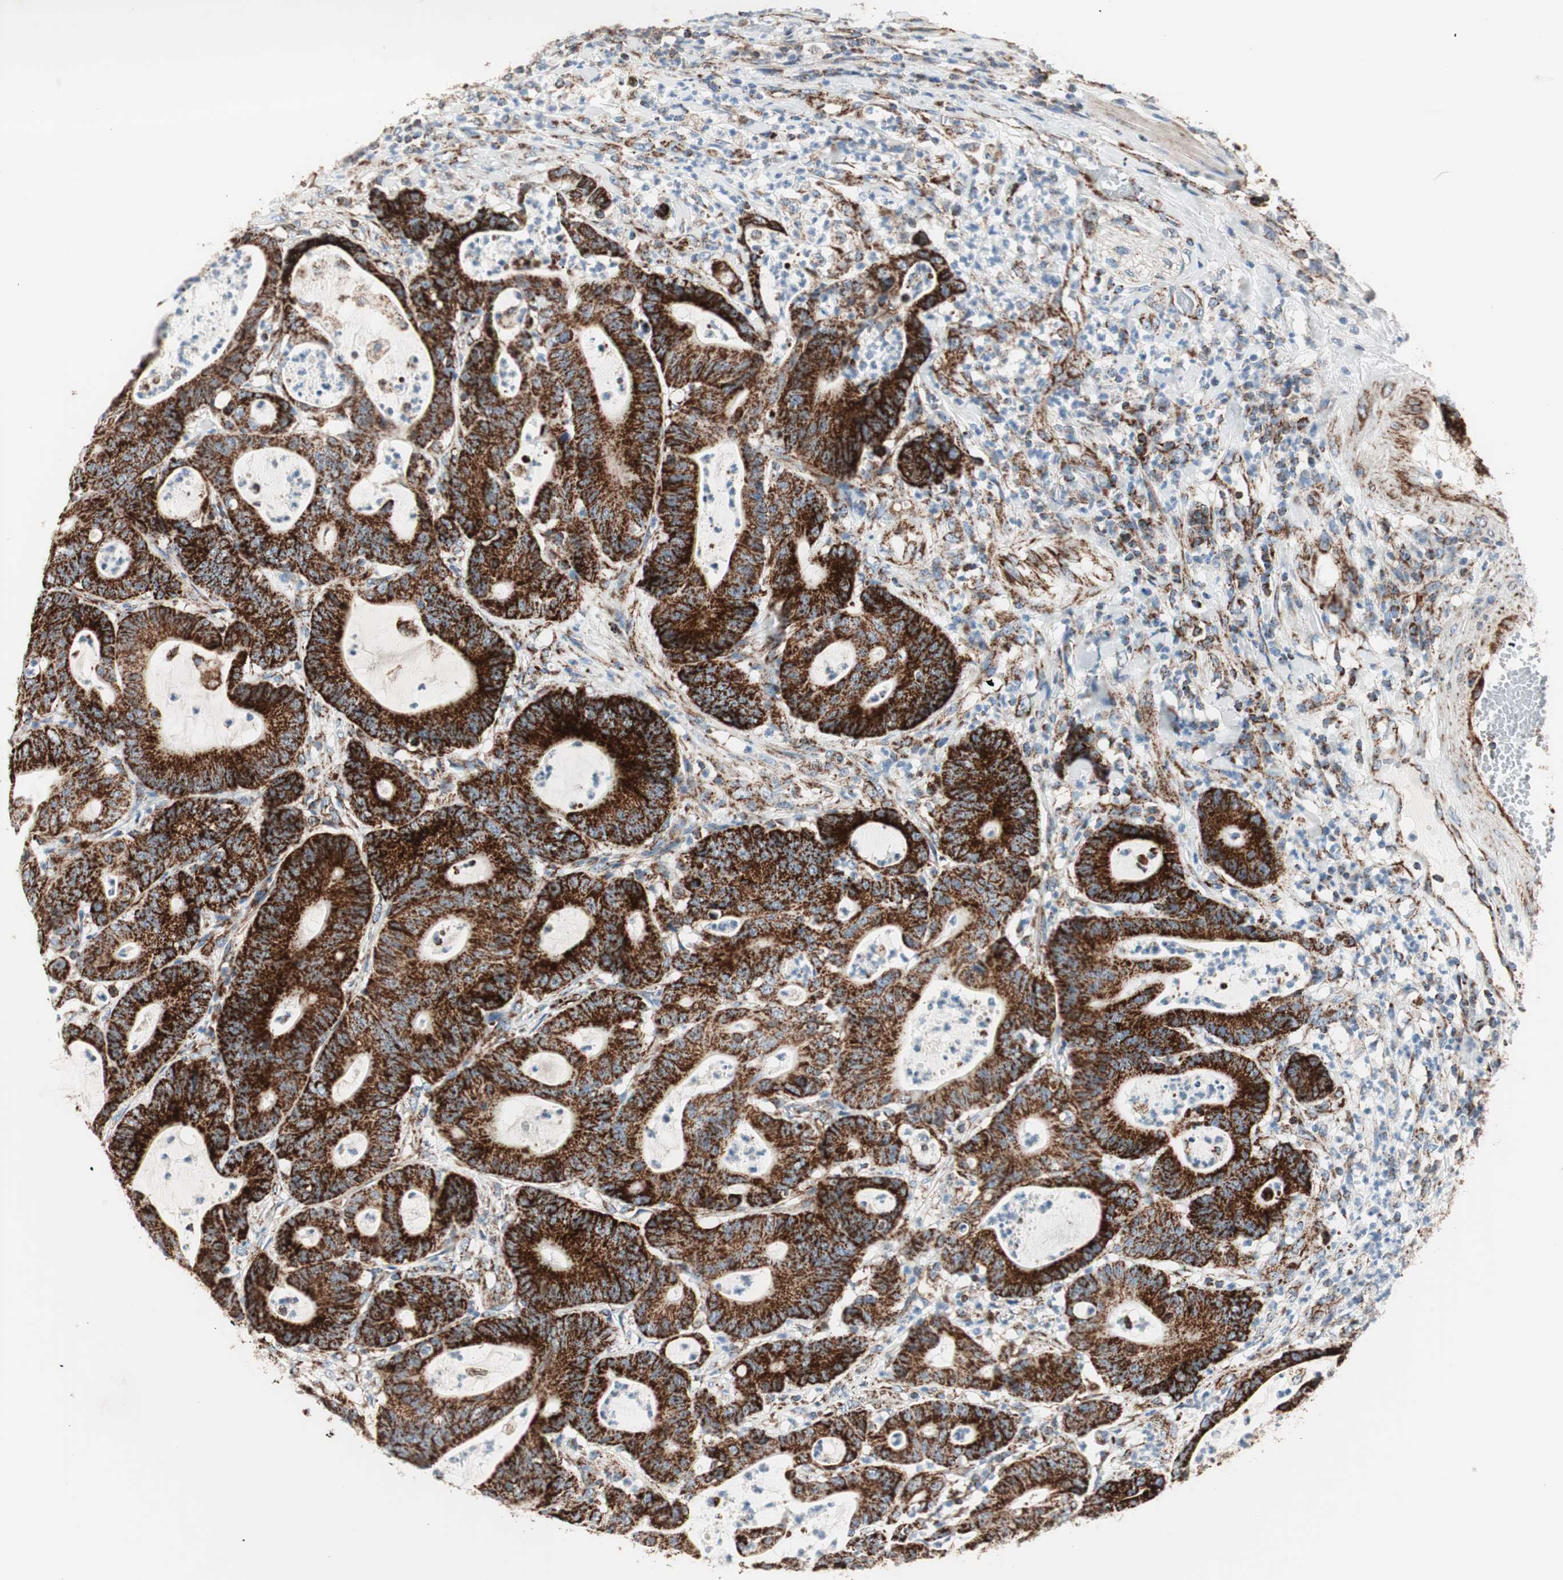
{"staining": {"intensity": "strong", "quantity": ">75%", "location": "cytoplasmic/membranous"}, "tissue": "colorectal cancer", "cell_type": "Tumor cells", "image_type": "cancer", "snomed": [{"axis": "morphology", "description": "Adenocarcinoma, NOS"}, {"axis": "topography", "description": "Colon"}], "caption": "Tumor cells demonstrate high levels of strong cytoplasmic/membranous positivity in approximately >75% of cells in human colorectal adenocarcinoma.", "gene": "TOMM20", "patient": {"sex": "female", "age": 84}}